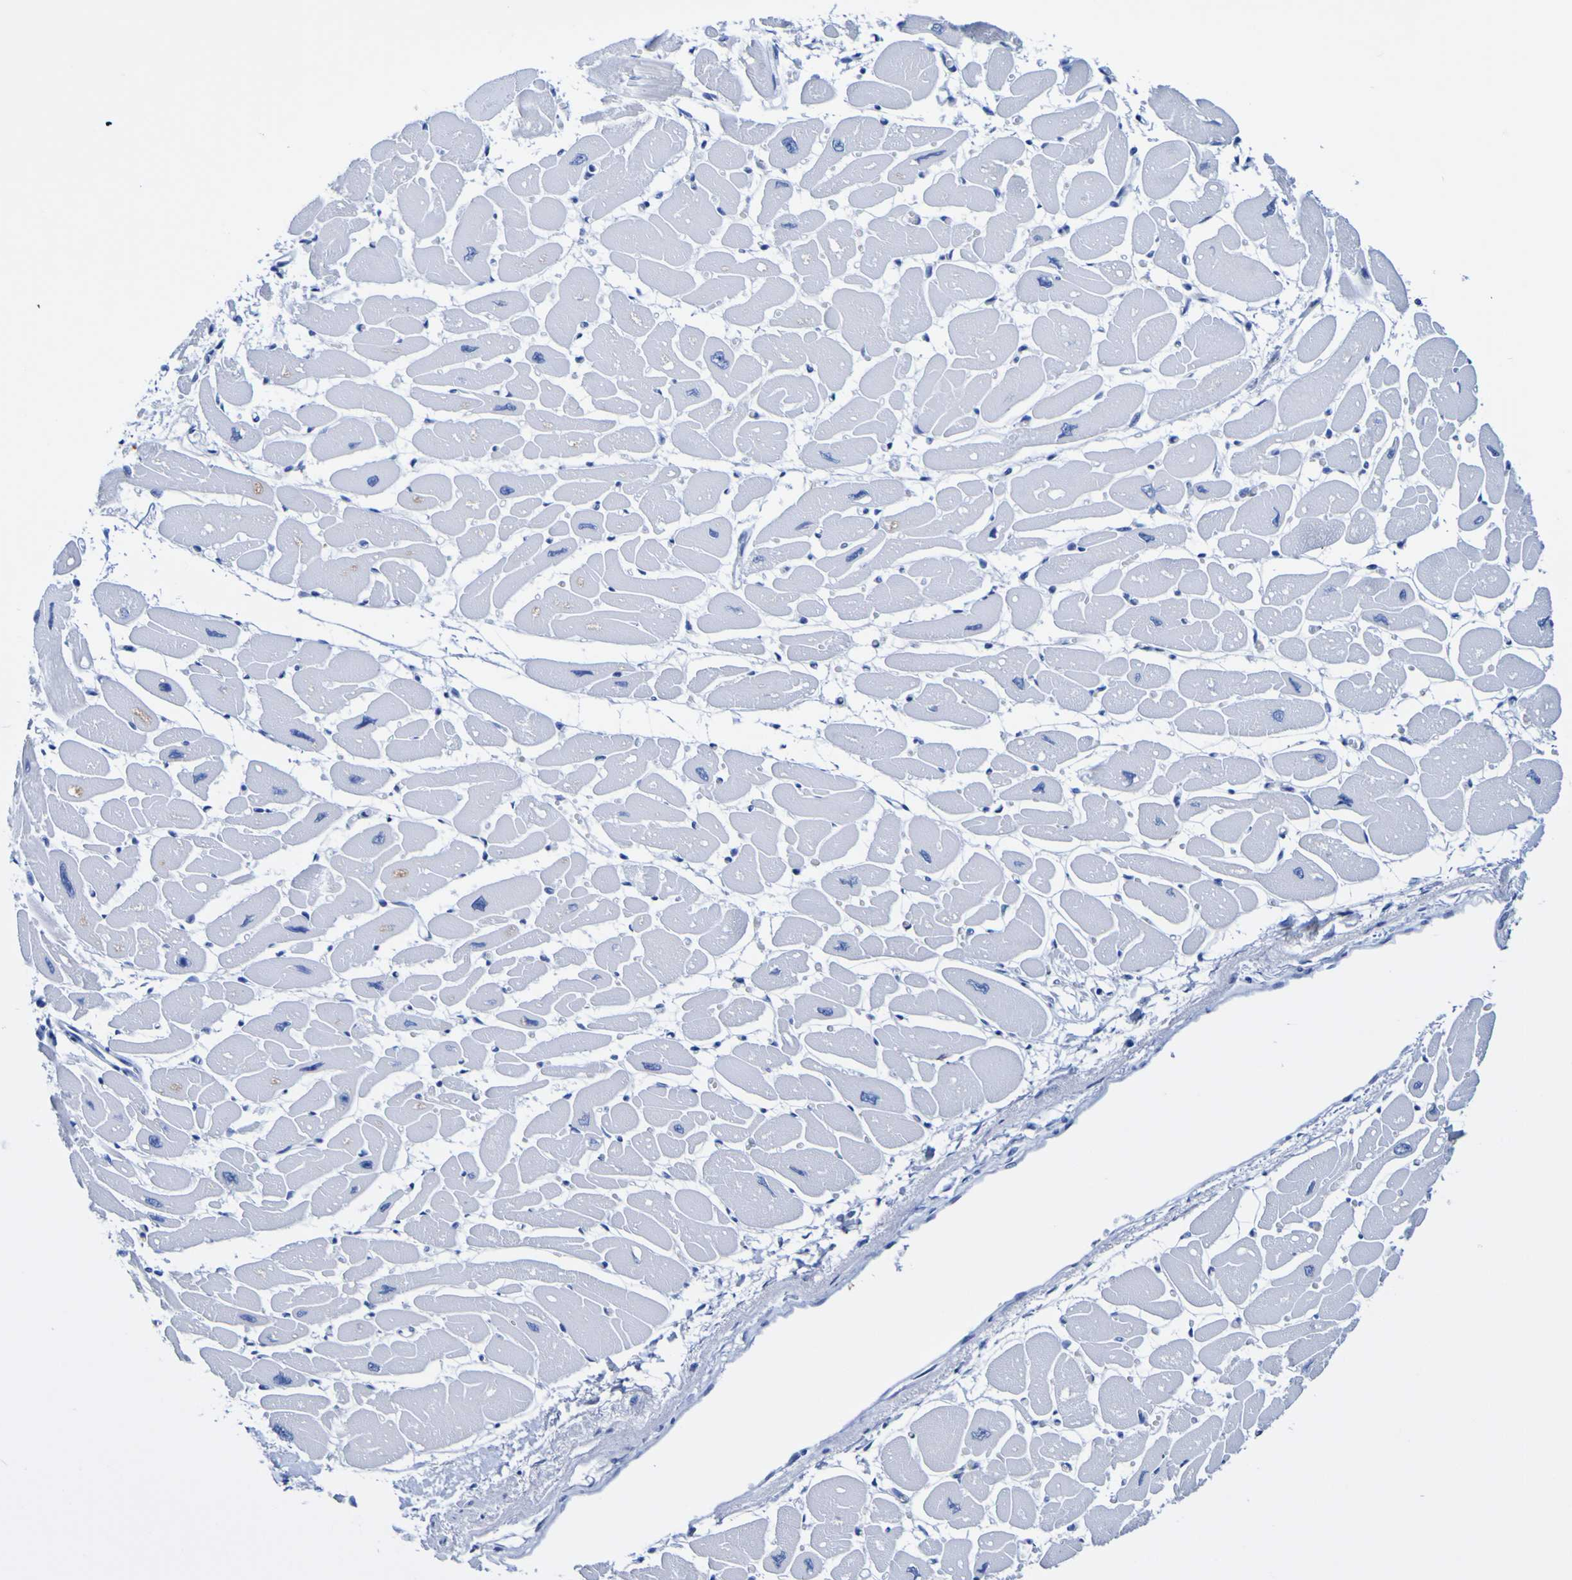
{"staining": {"intensity": "negative", "quantity": "none", "location": "none"}, "tissue": "heart muscle", "cell_type": "Cardiomyocytes", "image_type": "normal", "snomed": [{"axis": "morphology", "description": "Normal tissue, NOS"}, {"axis": "topography", "description": "Heart"}], "caption": "IHC of normal human heart muscle shows no expression in cardiomyocytes.", "gene": "DPEP1", "patient": {"sex": "female", "age": 54}}